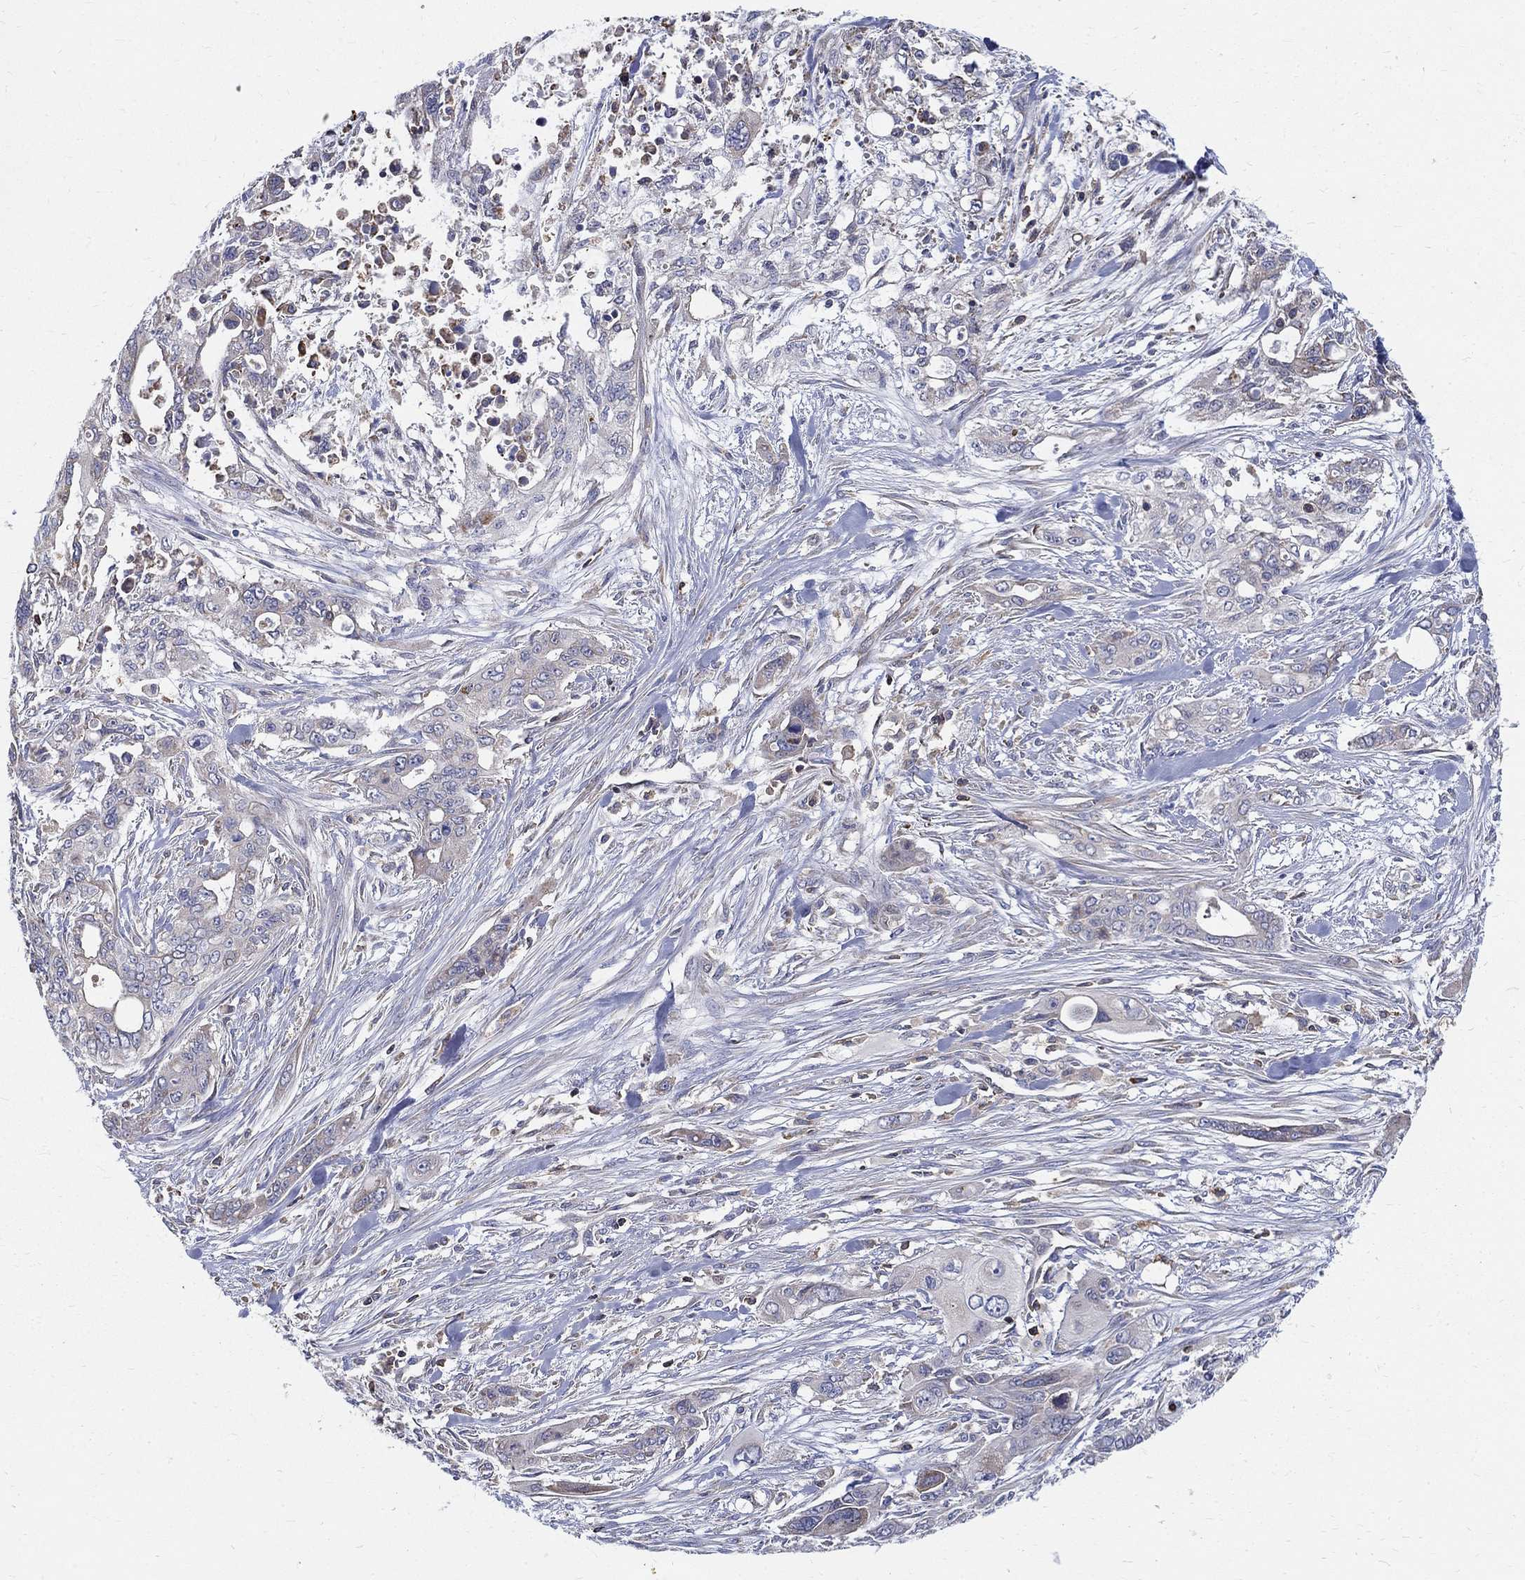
{"staining": {"intensity": "negative", "quantity": "none", "location": "none"}, "tissue": "pancreatic cancer", "cell_type": "Tumor cells", "image_type": "cancer", "snomed": [{"axis": "morphology", "description": "Adenocarcinoma, NOS"}, {"axis": "topography", "description": "Pancreas"}], "caption": "Tumor cells are negative for brown protein staining in adenocarcinoma (pancreatic).", "gene": "AGAP2", "patient": {"sex": "male", "age": 47}}